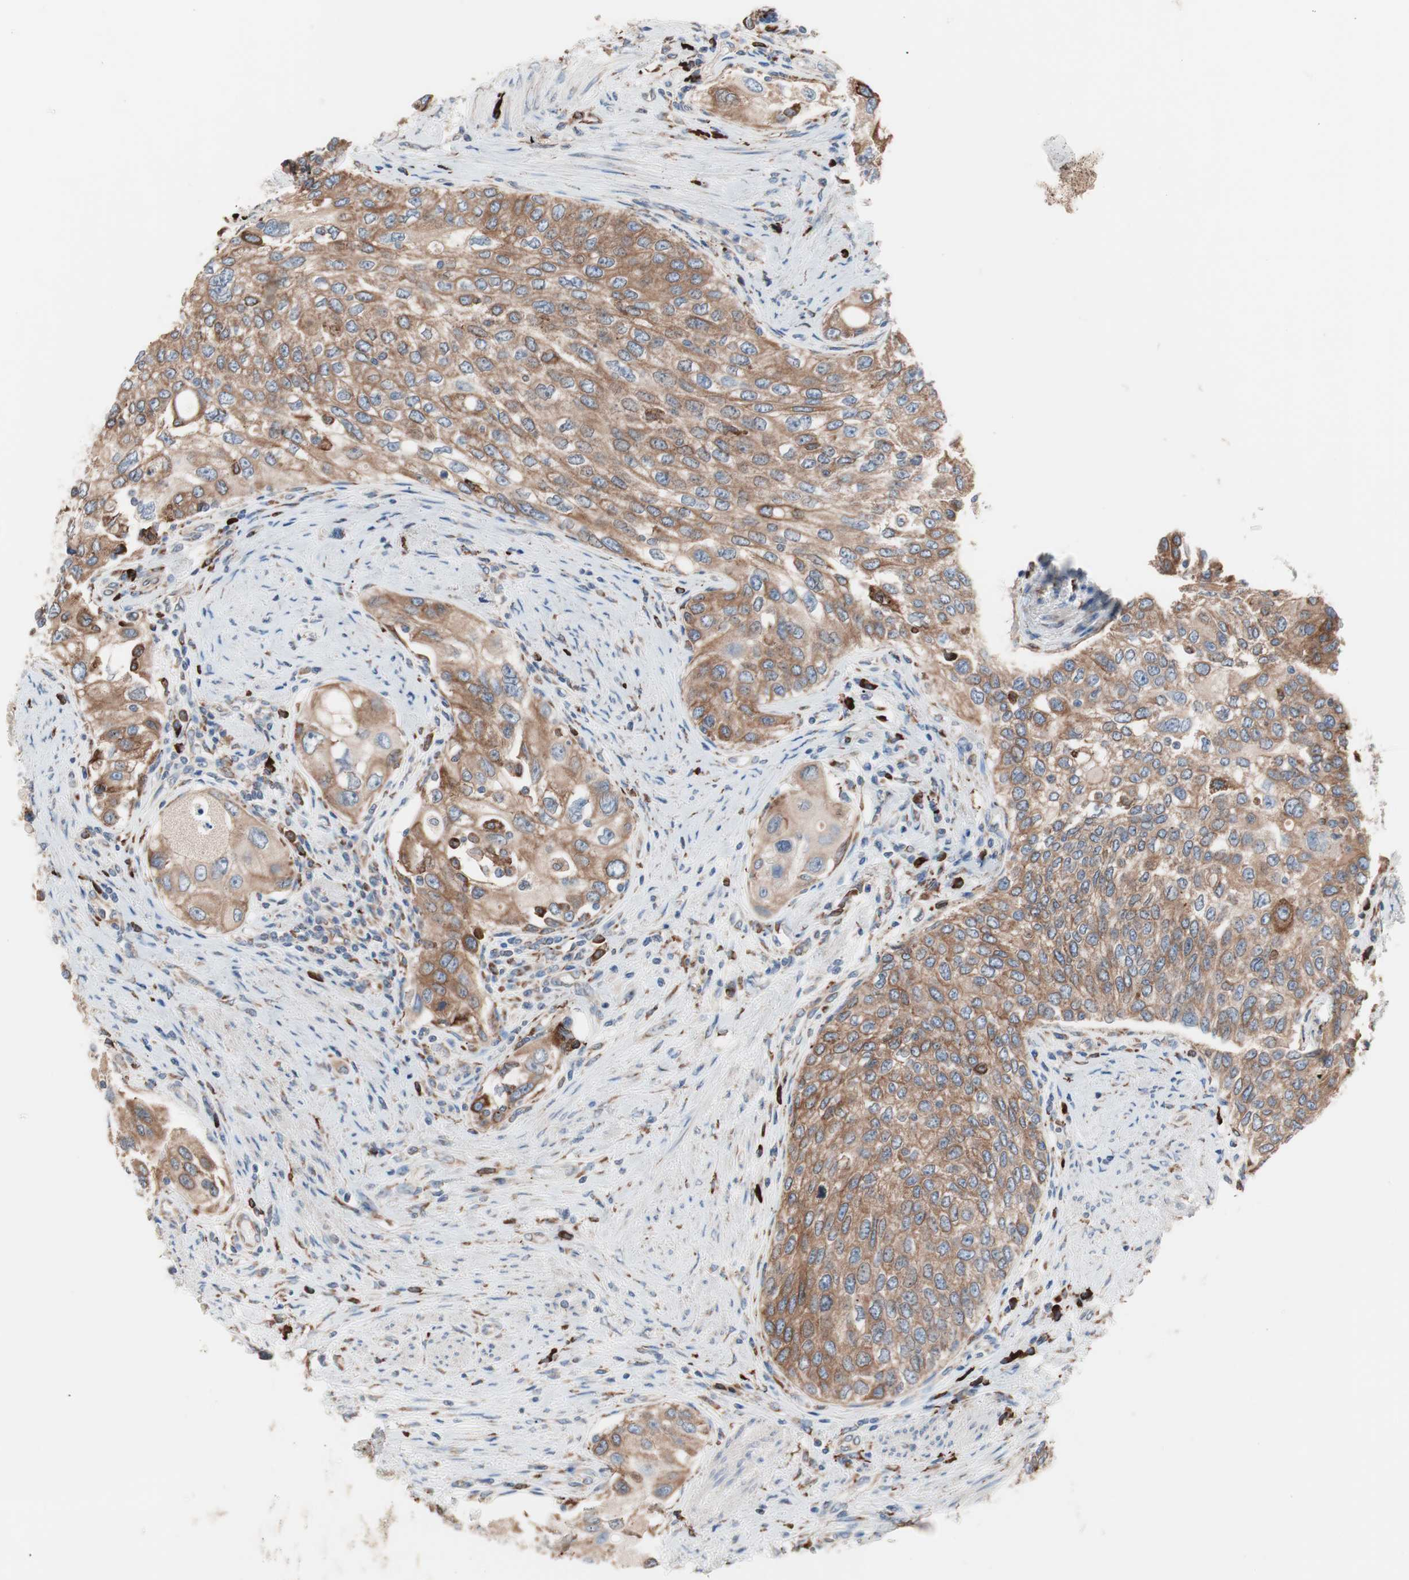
{"staining": {"intensity": "moderate", "quantity": ">75%", "location": "cytoplasmic/membranous"}, "tissue": "urothelial cancer", "cell_type": "Tumor cells", "image_type": "cancer", "snomed": [{"axis": "morphology", "description": "Urothelial carcinoma, High grade"}, {"axis": "topography", "description": "Urinary bladder"}], "caption": "Human urothelial carcinoma (high-grade) stained for a protein (brown) demonstrates moderate cytoplasmic/membranous positive staining in about >75% of tumor cells.", "gene": "SLC27A4", "patient": {"sex": "female", "age": 56}}